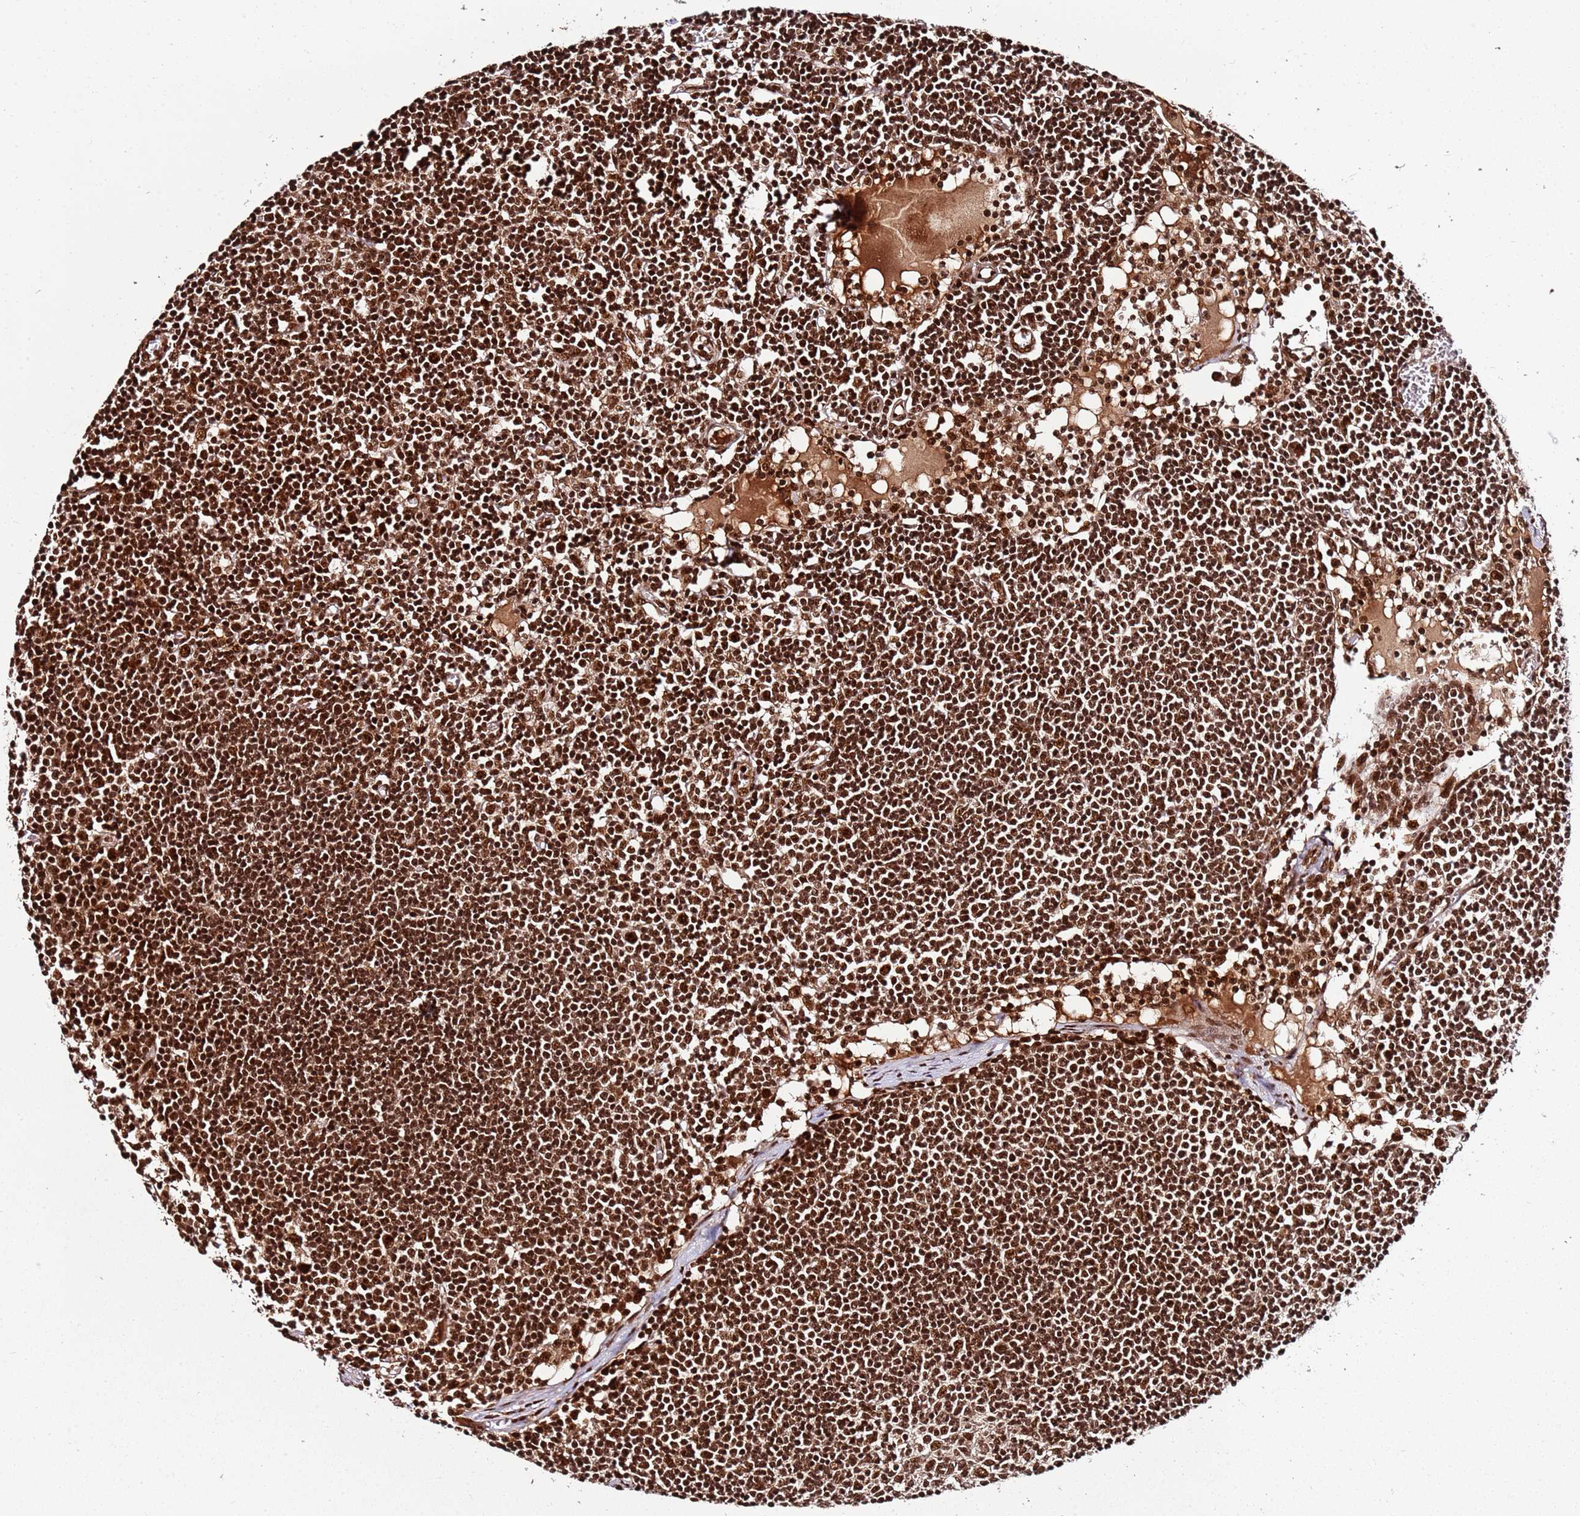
{"staining": {"intensity": "strong", "quantity": ">75%", "location": "nuclear"}, "tissue": "lymph node", "cell_type": "Germinal center cells", "image_type": "normal", "snomed": [{"axis": "morphology", "description": "Normal tissue, NOS"}, {"axis": "topography", "description": "Lymph node"}], "caption": "High-magnification brightfield microscopy of unremarkable lymph node stained with DAB (brown) and counterstained with hematoxylin (blue). germinal center cells exhibit strong nuclear expression is seen in about>75% of cells.", "gene": "XRN2", "patient": {"sex": "female", "age": 11}}